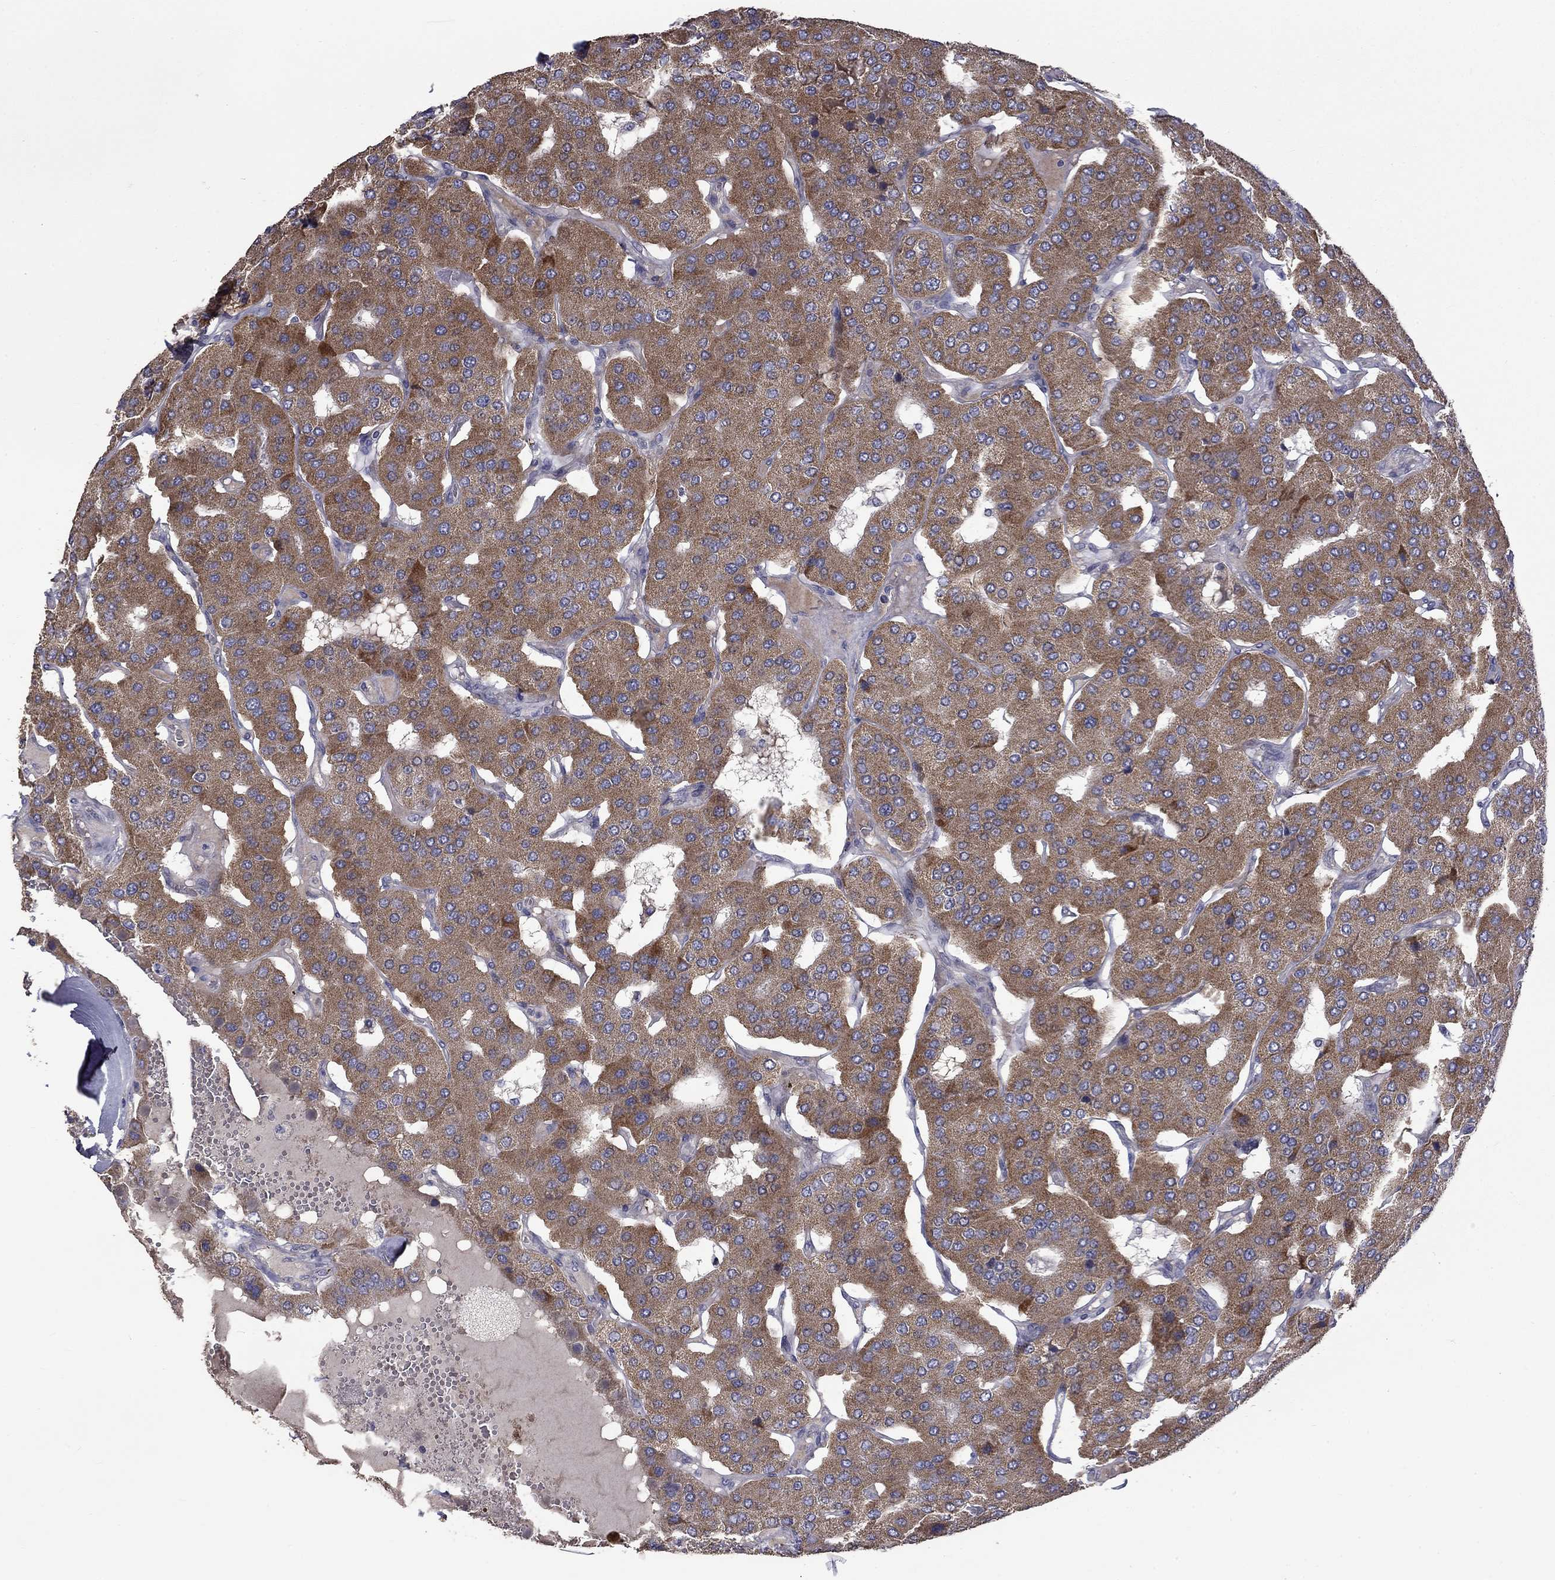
{"staining": {"intensity": "moderate", "quantity": ">75%", "location": "cytoplasmic/membranous"}, "tissue": "parathyroid gland", "cell_type": "Glandular cells", "image_type": "normal", "snomed": [{"axis": "morphology", "description": "Normal tissue, NOS"}, {"axis": "morphology", "description": "Adenoma, NOS"}, {"axis": "topography", "description": "Parathyroid gland"}], "caption": "Parathyroid gland stained with IHC shows moderate cytoplasmic/membranous expression in about >75% of glandular cells. The staining is performed using DAB (3,3'-diaminobenzidine) brown chromogen to label protein expression. The nuclei are counter-stained blue using hematoxylin.", "gene": "SLC39A14", "patient": {"sex": "female", "age": 86}}